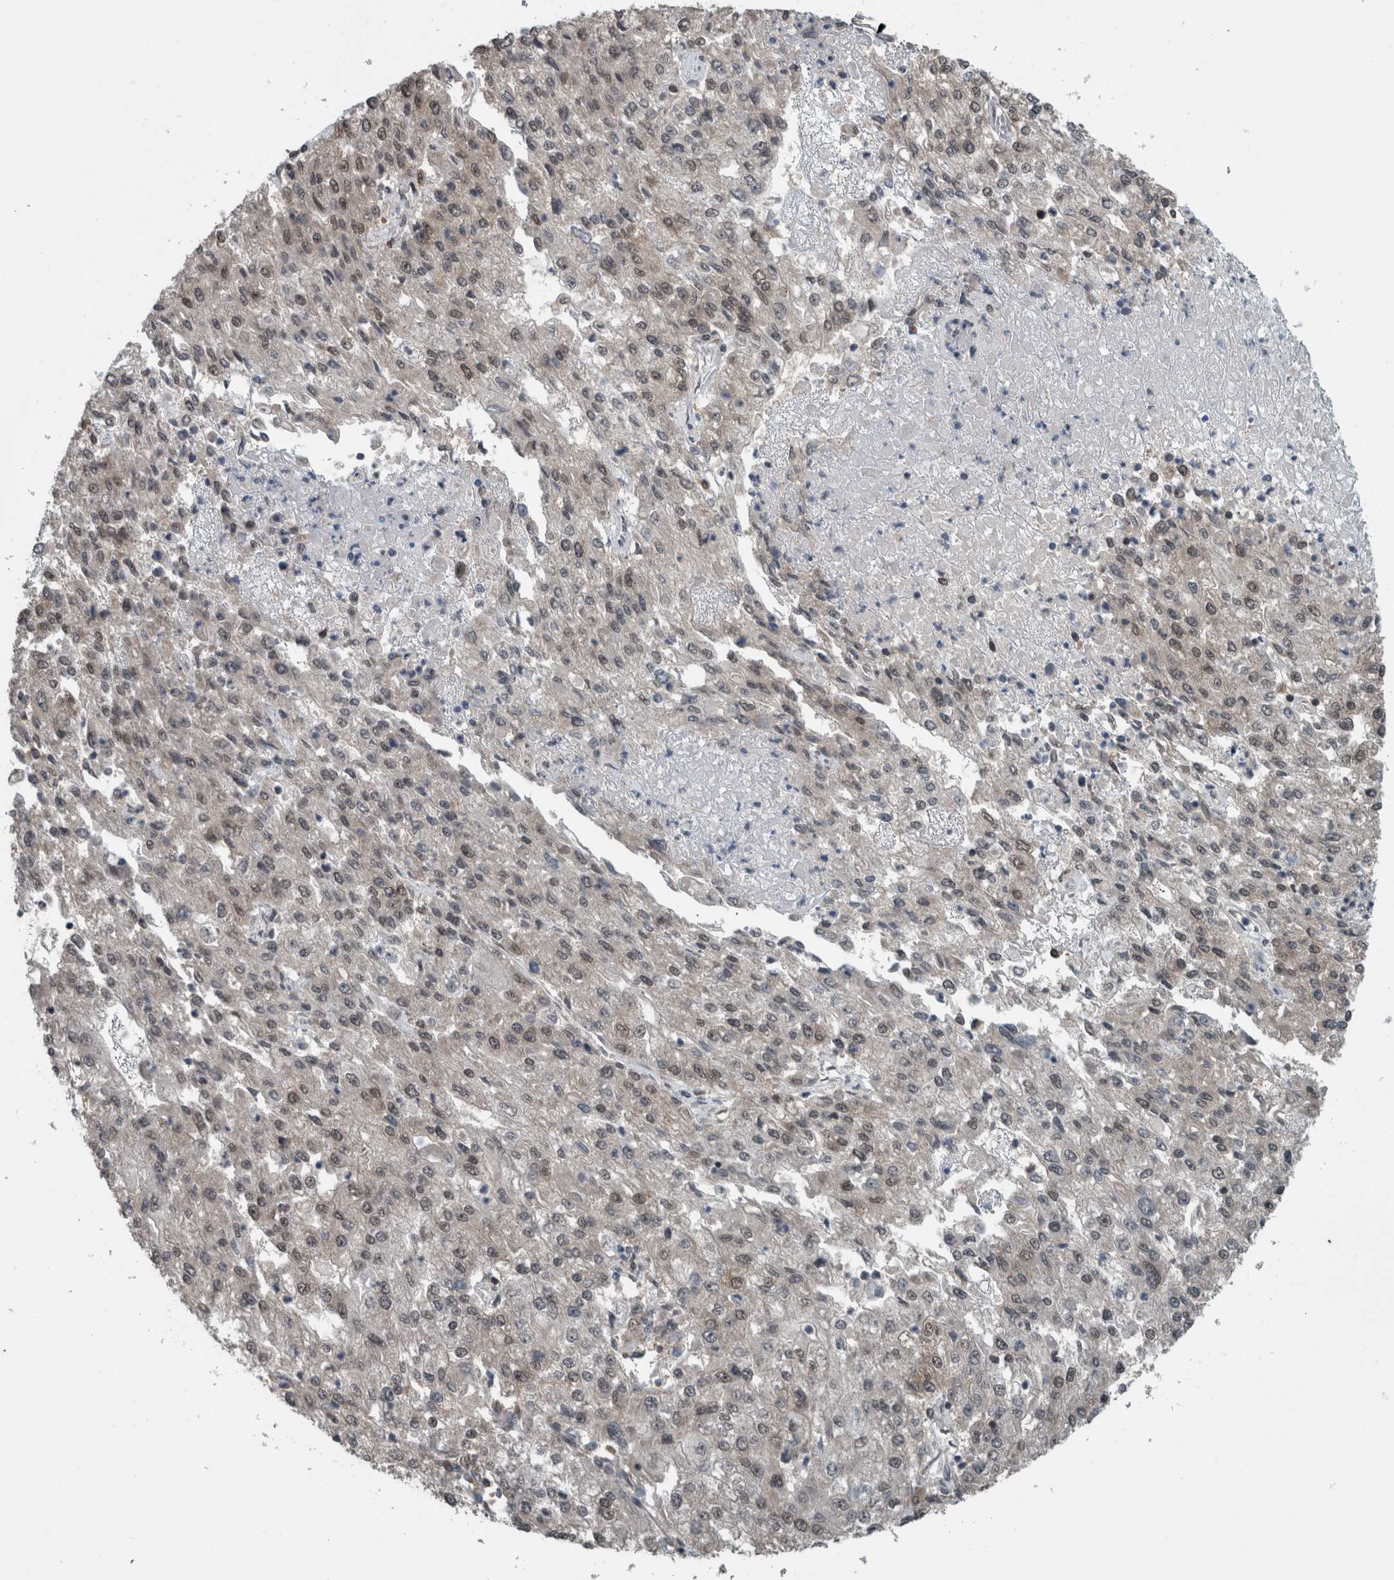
{"staining": {"intensity": "weak", "quantity": "<25%", "location": "nuclear"}, "tissue": "endometrial cancer", "cell_type": "Tumor cells", "image_type": "cancer", "snomed": [{"axis": "morphology", "description": "Adenocarcinoma, NOS"}, {"axis": "topography", "description": "Endometrium"}], "caption": "DAB immunohistochemical staining of endometrial cancer displays no significant staining in tumor cells.", "gene": "SPAG7", "patient": {"sex": "female", "age": 49}}